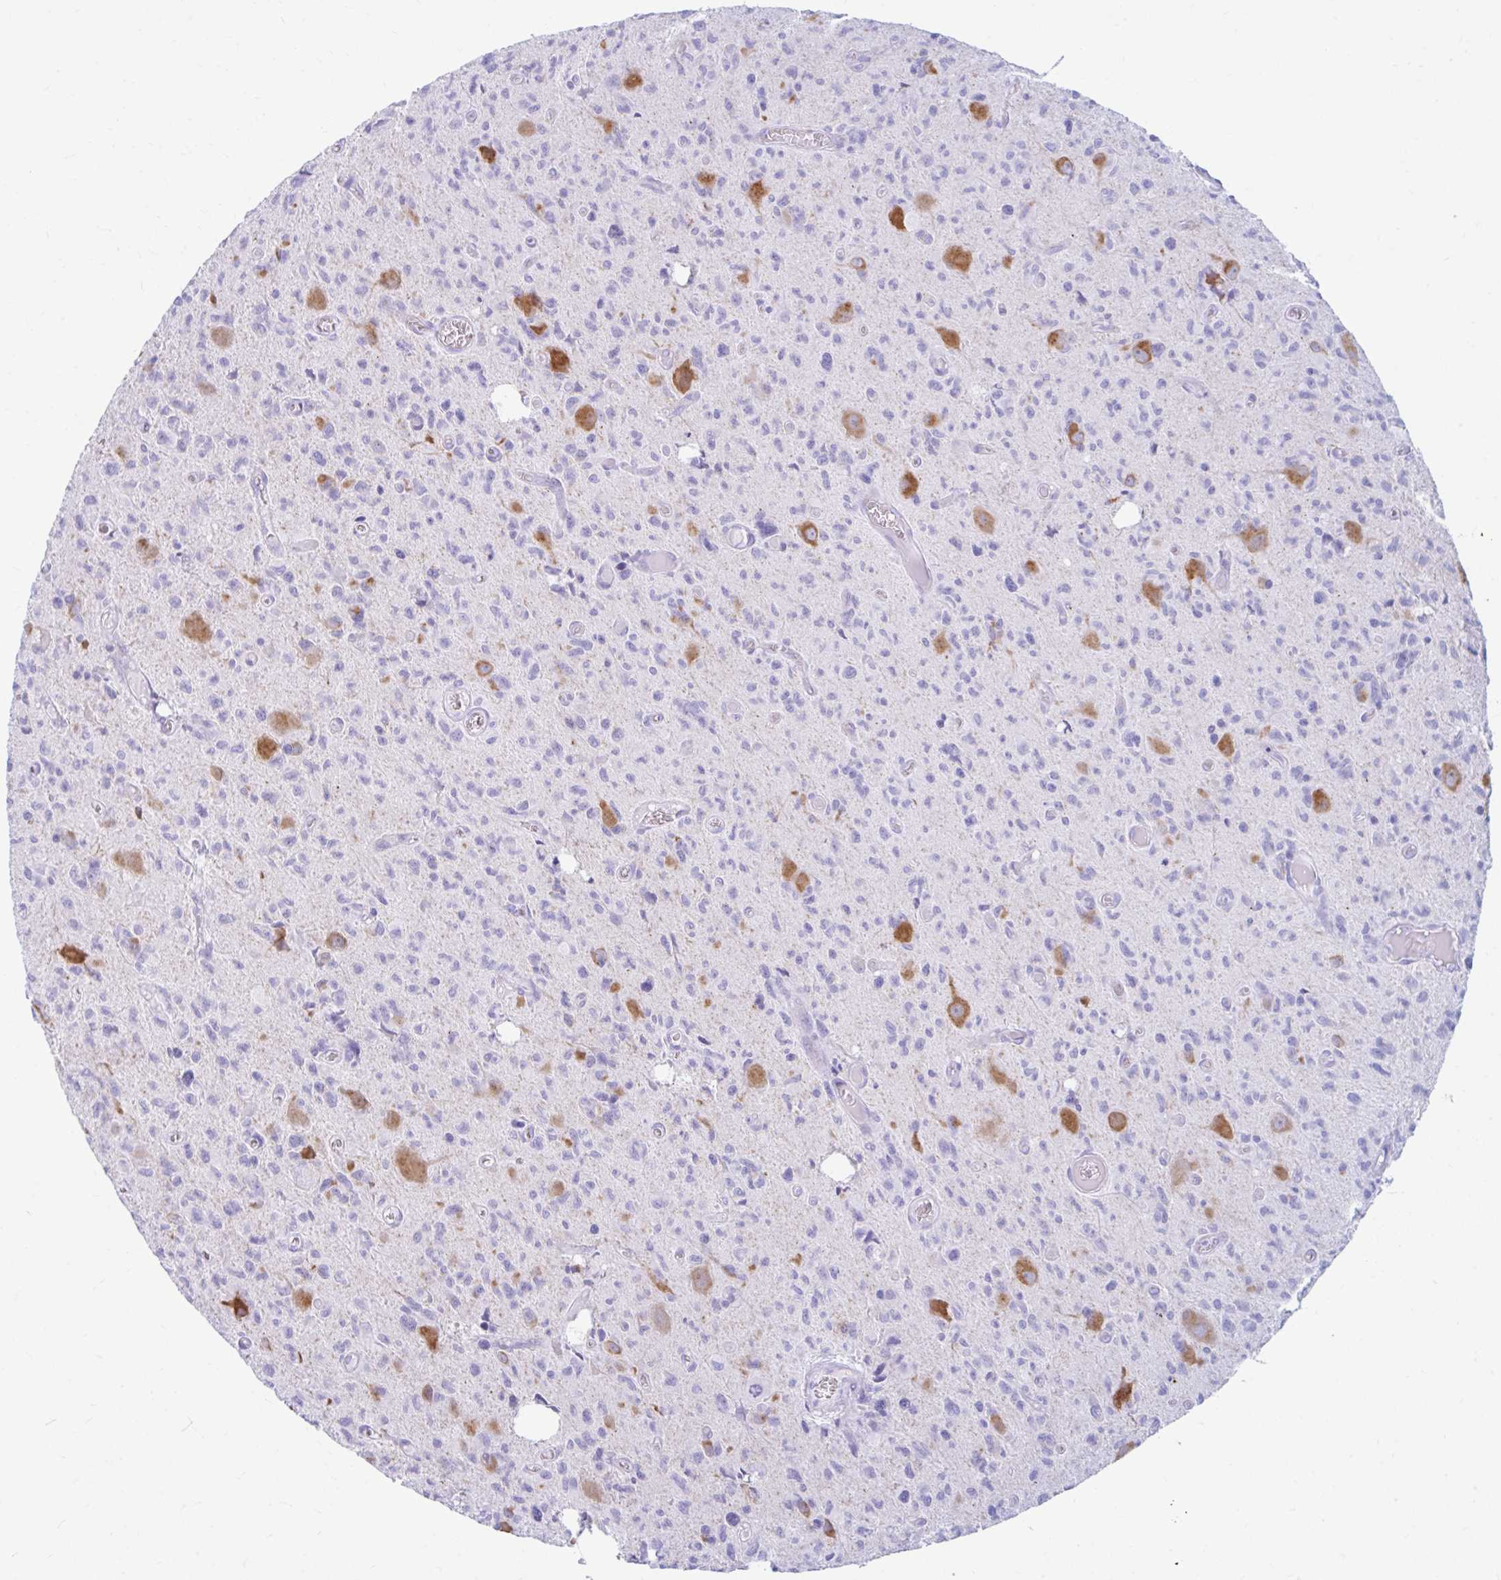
{"staining": {"intensity": "negative", "quantity": "none", "location": "none"}, "tissue": "glioma", "cell_type": "Tumor cells", "image_type": "cancer", "snomed": [{"axis": "morphology", "description": "Glioma, malignant, High grade"}, {"axis": "topography", "description": "Brain"}], "caption": "Immunohistochemistry (IHC) histopathology image of neoplastic tissue: glioma stained with DAB demonstrates no significant protein staining in tumor cells. Nuclei are stained in blue.", "gene": "NSG2", "patient": {"sex": "male", "age": 76}}